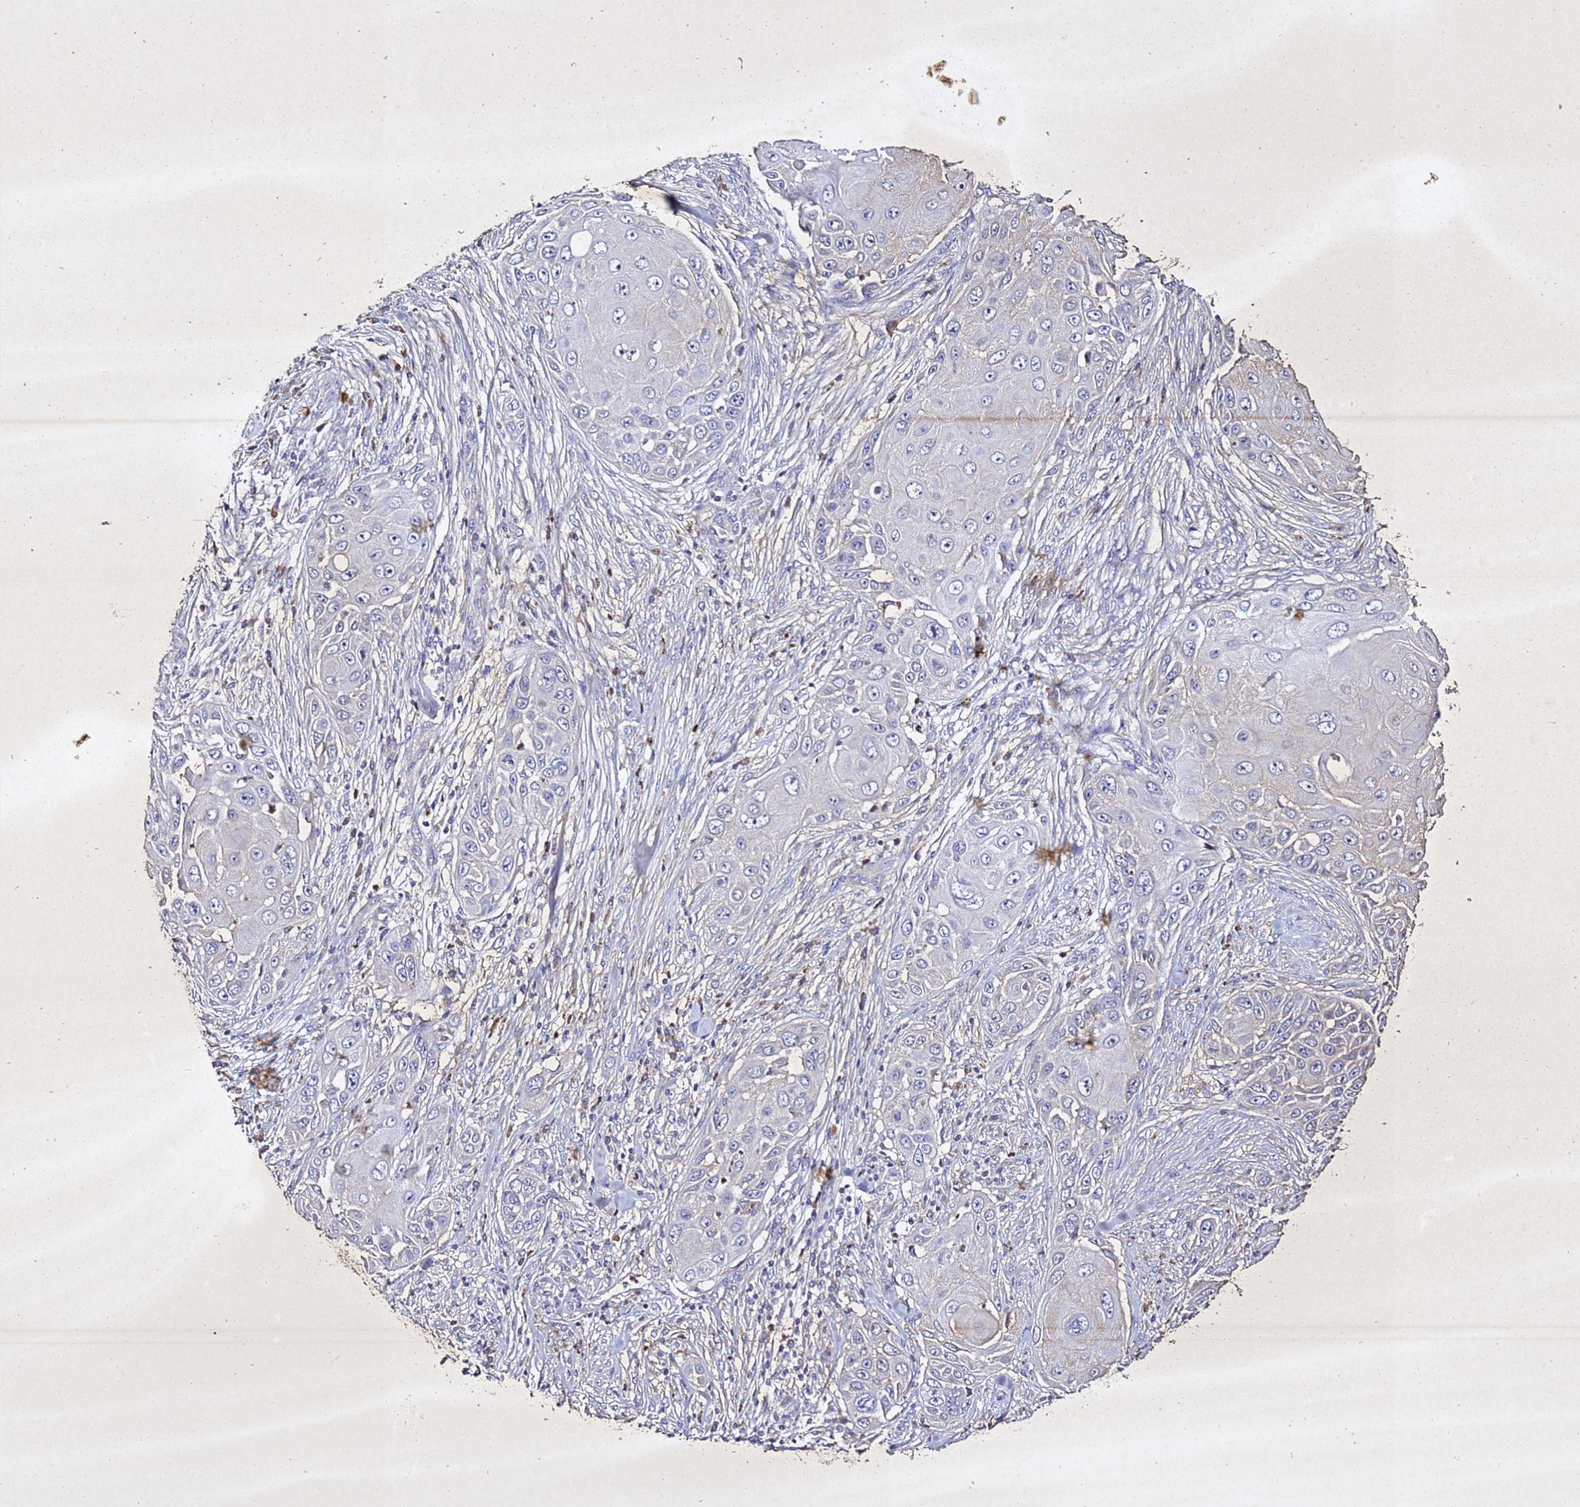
{"staining": {"intensity": "negative", "quantity": "none", "location": "none"}, "tissue": "skin cancer", "cell_type": "Tumor cells", "image_type": "cancer", "snomed": [{"axis": "morphology", "description": "Squamous cell carcinoma, NOS"}, {"axis": "topography", "description": "Skin"}], "caption": "Human squamous cell carcinoma (skin) stained for a protein using immunohistochemistry shows no staining in tumor cells.", "gene": "SV2B", "patient": {"sex": "female", "age": 44}}